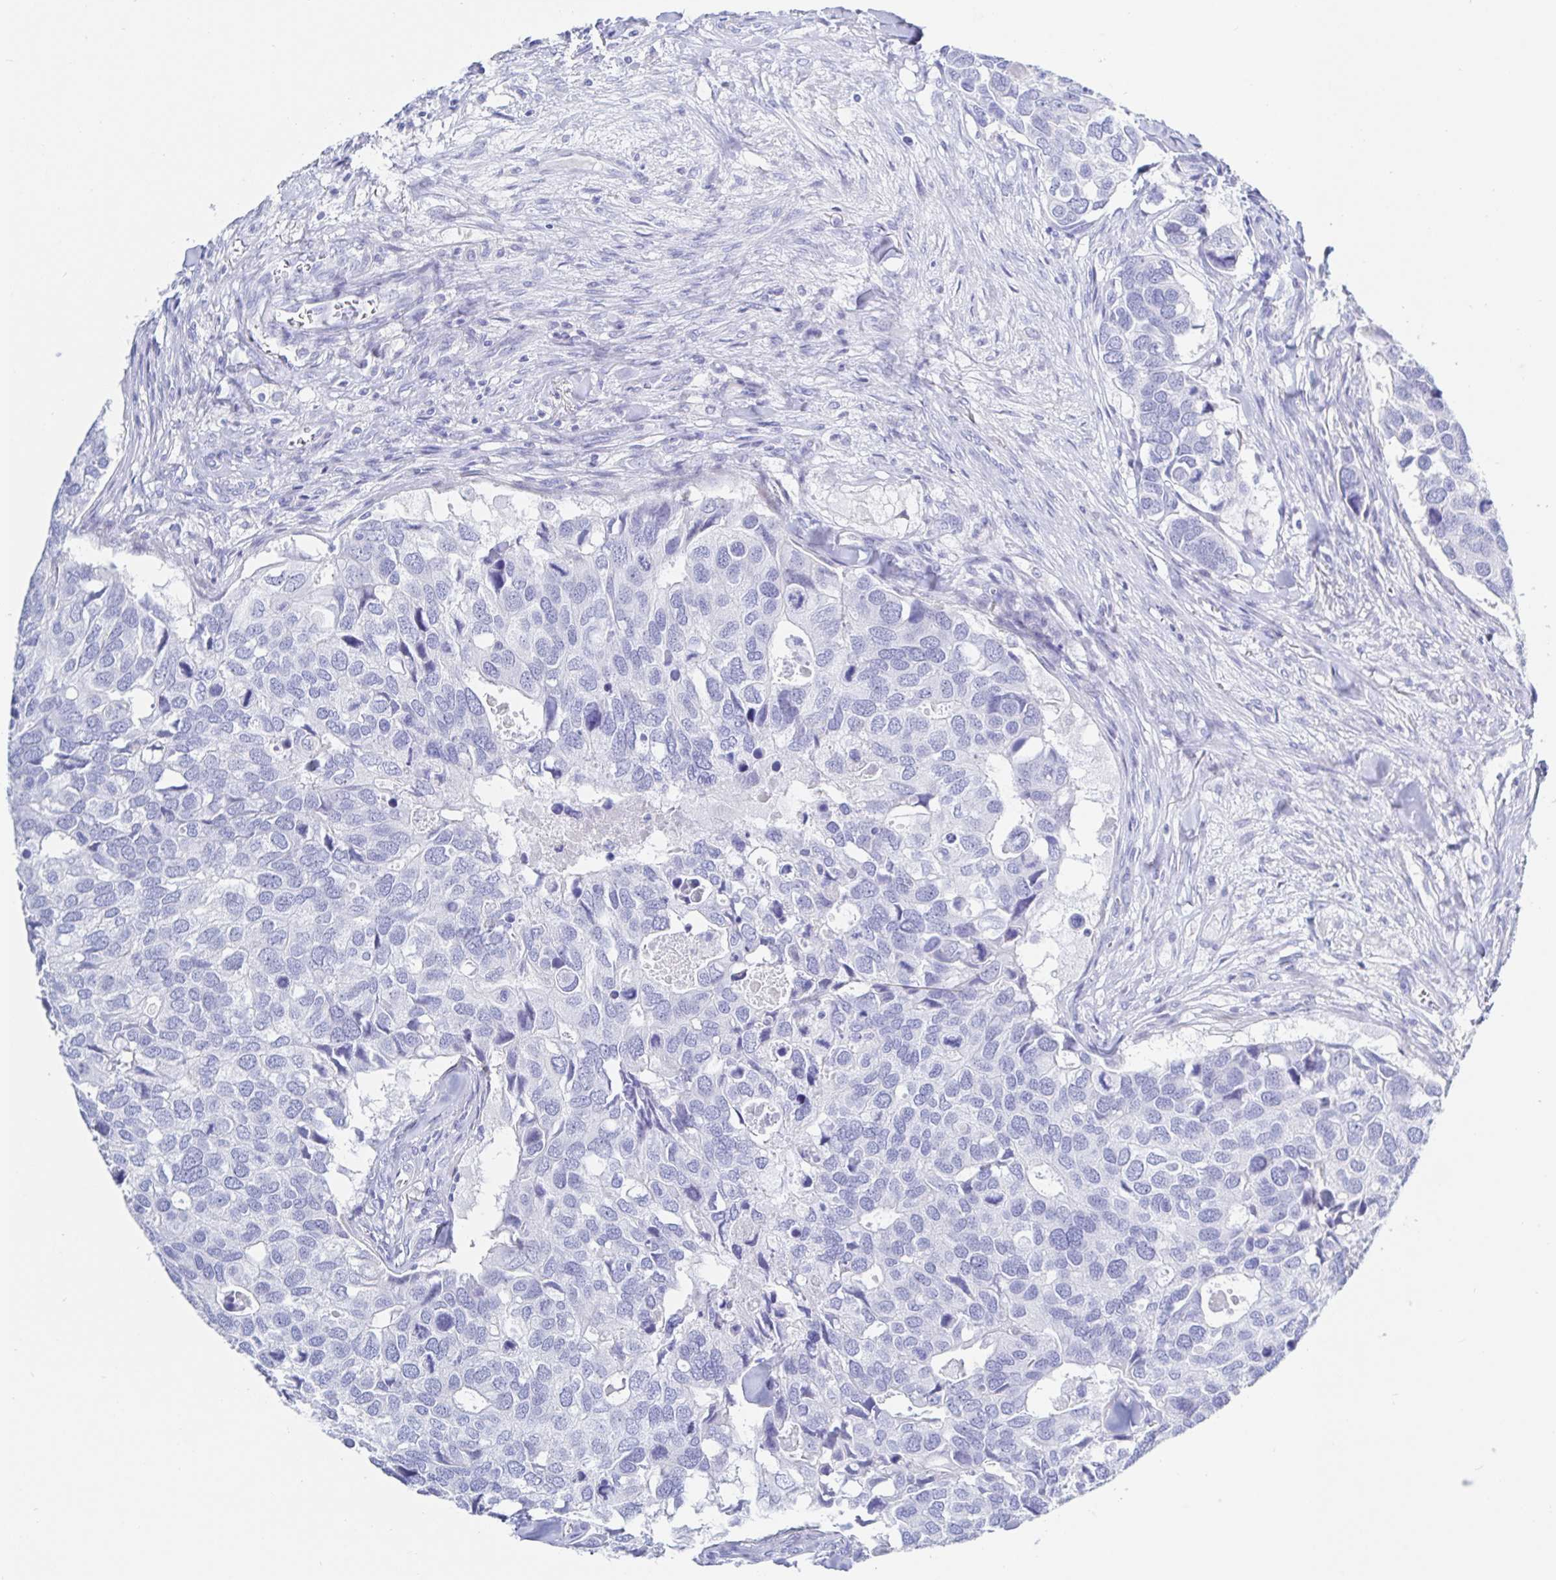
{"staining": {"intensity": "negative", "quantity": "none", "location": "none"}, "tissue": "breast cancer", "cell_type": "Tumor cells", "image_type": "cancer", "snomed": [{"axis": "morphology", "description": "Duct carcinoma"}, {"axis": "topography", "description": "Breast"}], "caption": "A high-resolution photomicrograph shows immunohistochemistry (IHC) staining of breast cancer (intraductal carcinoma), which displays no significant expression in tumor cells.", "gene": "KCNH6", "patient": {"sex": "female", "age": 83}}